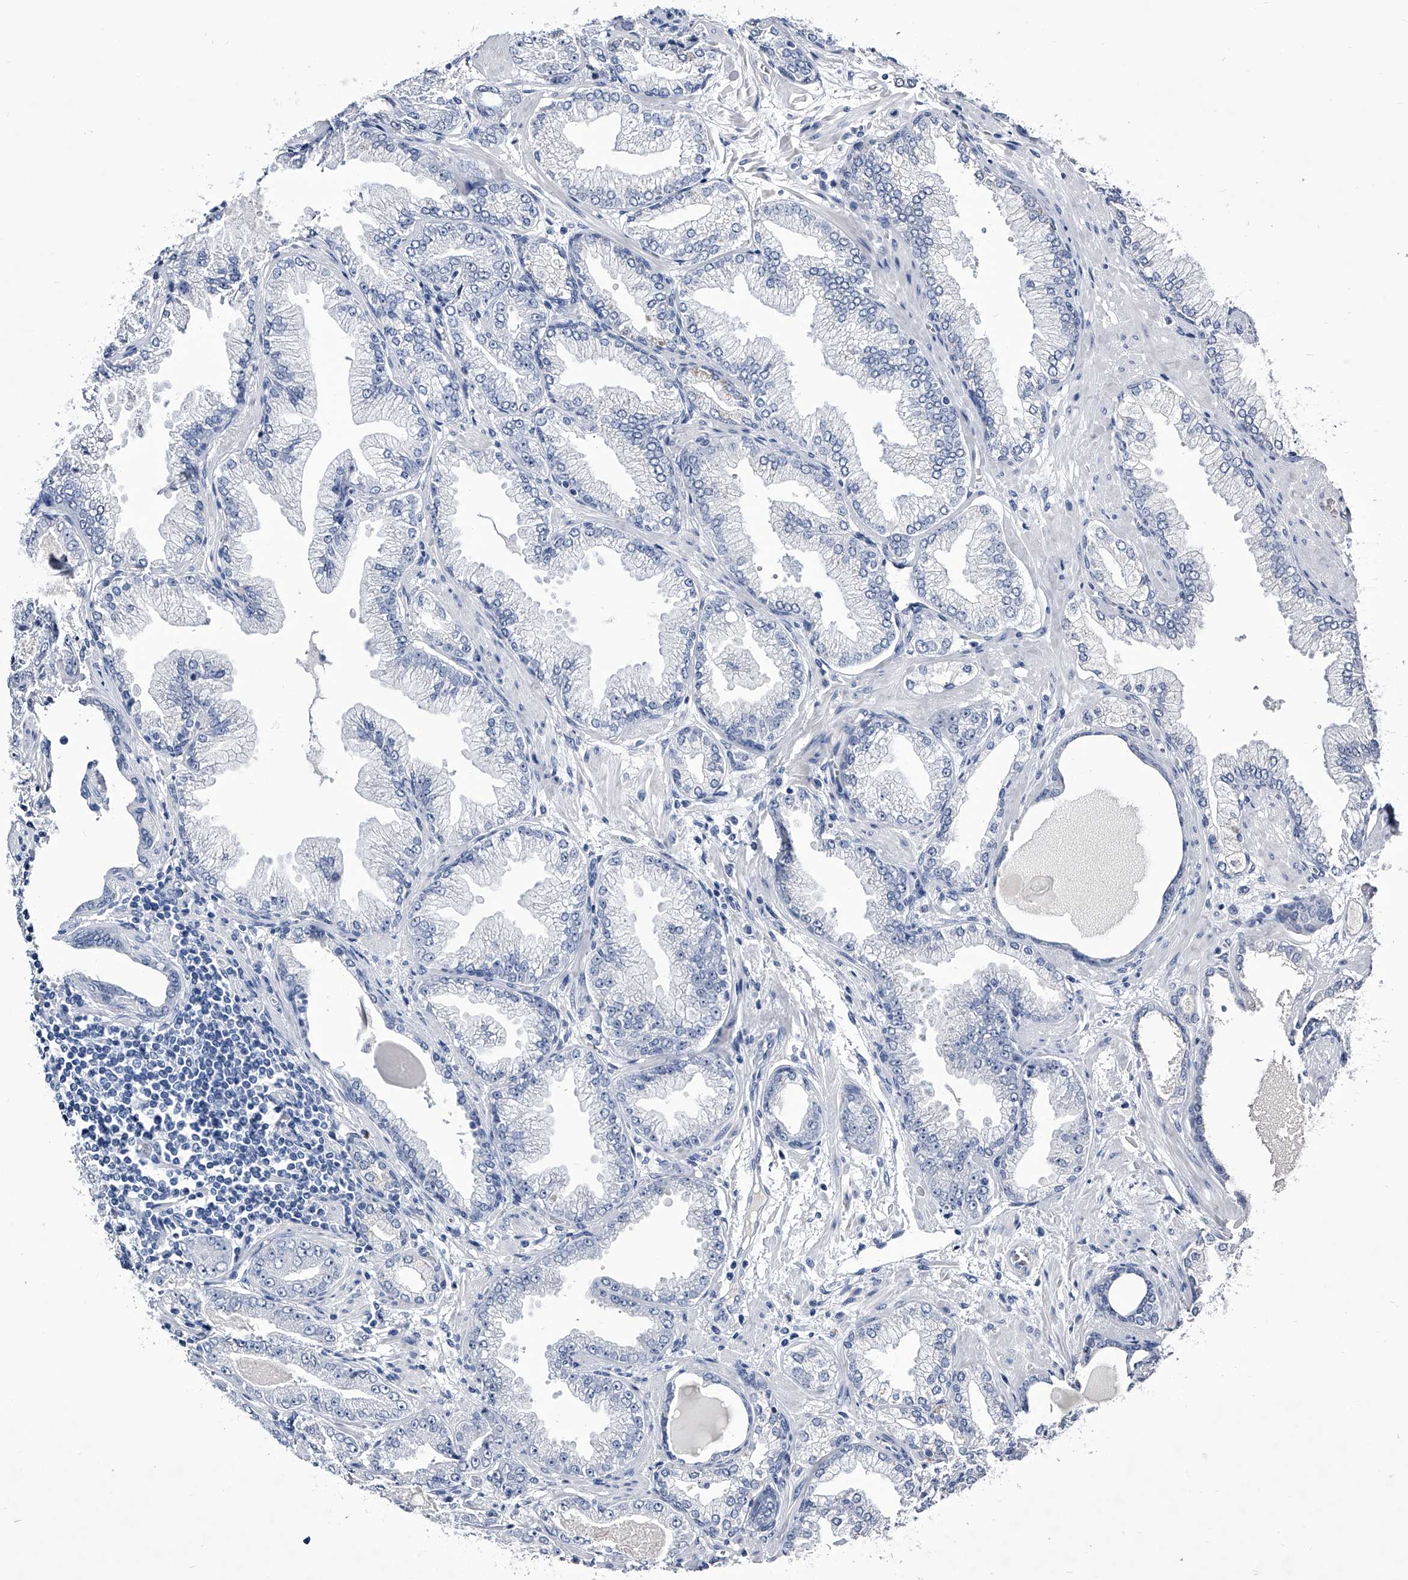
{"staining": {"intensity": "negative", "quantity": "none", "location": "none"}, "tissue": "prostate cancer", "cell_type": "Tumor cells", "image_type": "cancer", "snomed": [{"axis": "morphology", "description": "Adenocarcinoma, High grade"}, {"axis": "topography", "description": "Prostate"}], "caption": "Histopathology image shows no significant protein staining in tumor cells of prostate cancer (adenocarcinoma (high-grade)).", "gene": "CRISP2", "patient": {"sex": "male", "age": 71}}